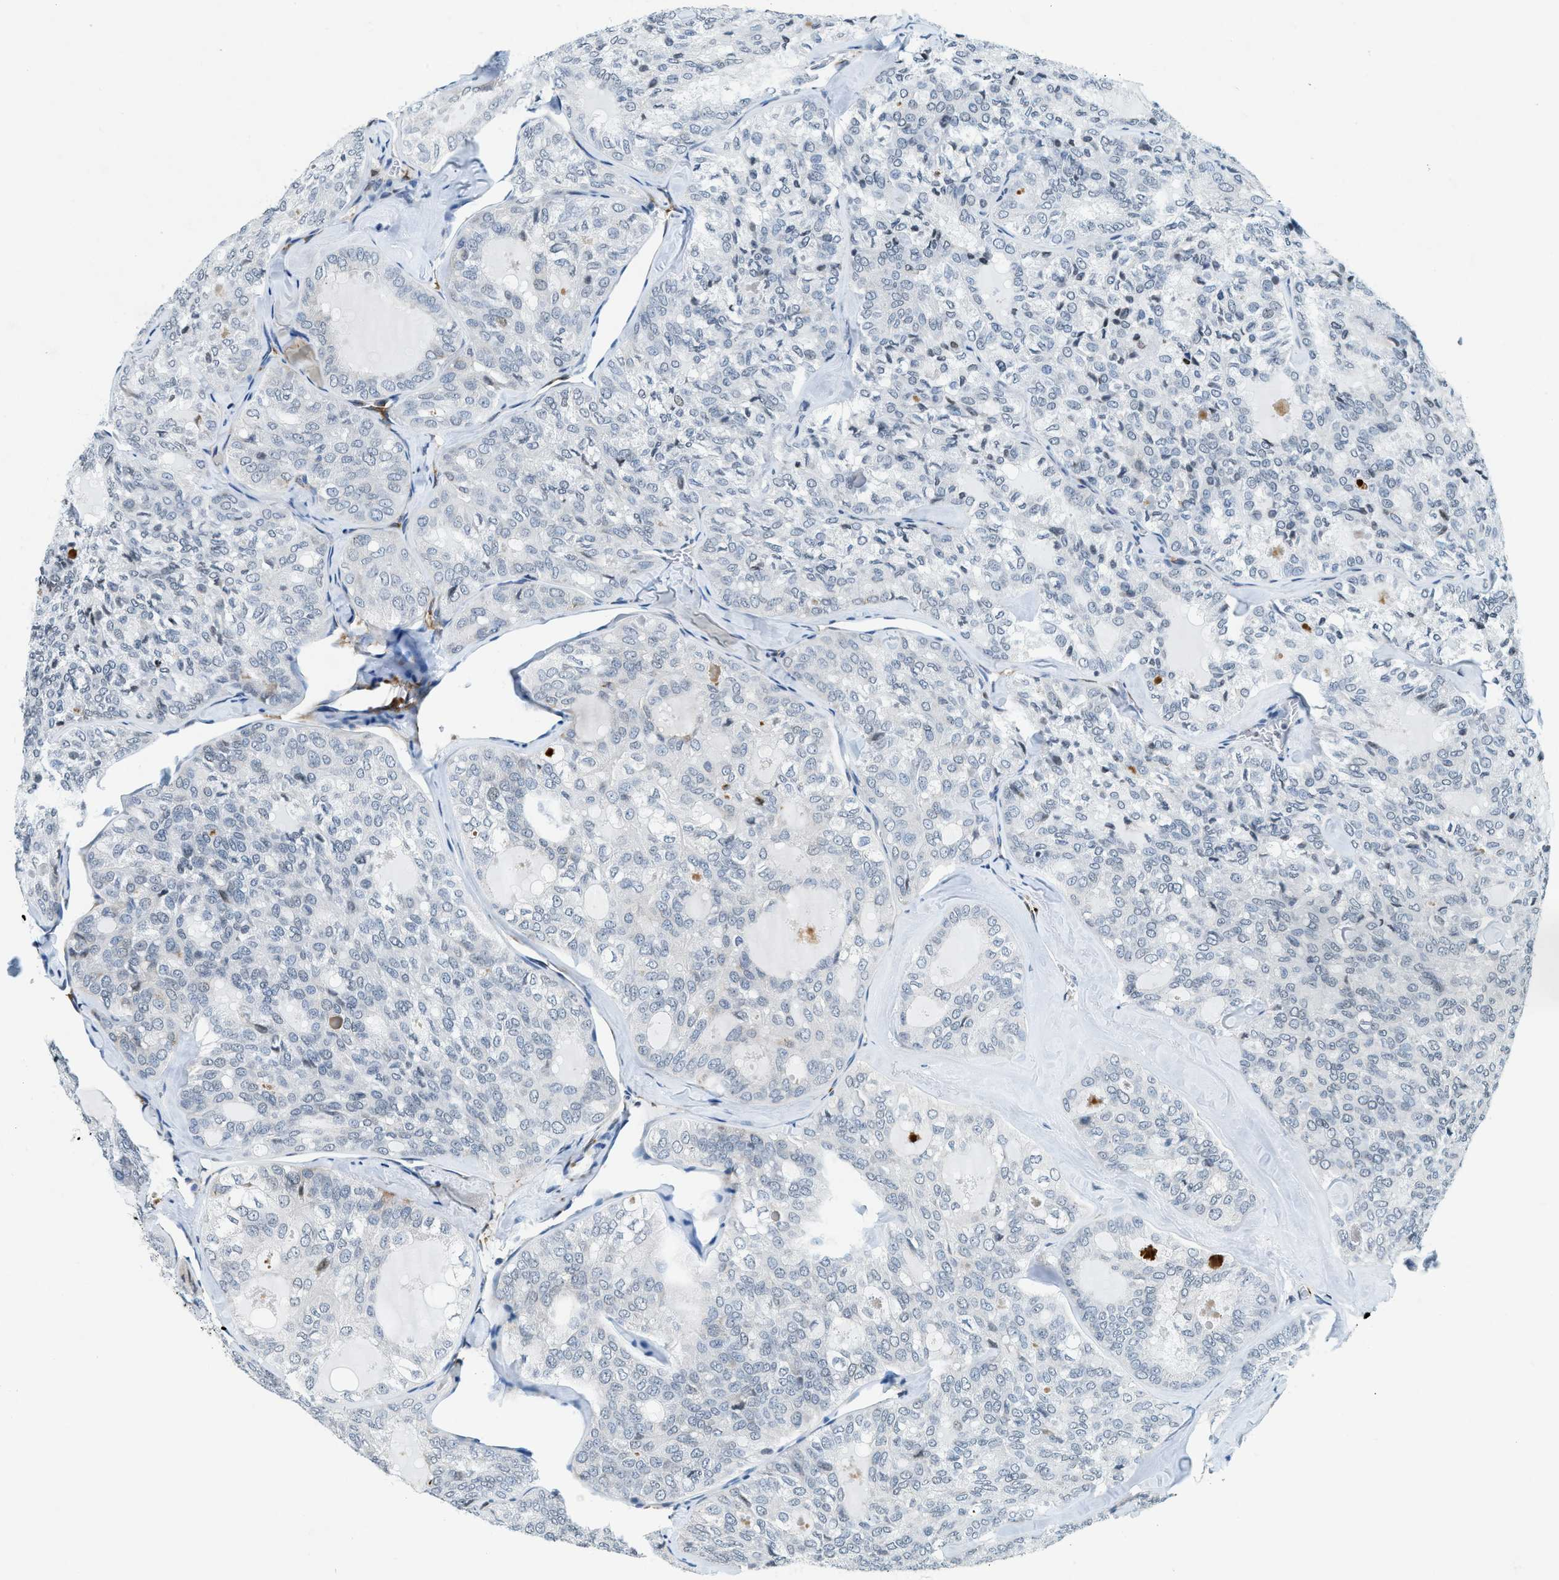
{"staining": {"intensity": "negative", "quantity": "none", "location": "none"}, "tissue": "thyroid cancer", "cell_type": "Tumor cells", "image_type": "cancer", "snomed": [{"axis": "morphology", "description": "Follicular adenoma carcinoma, NOS"}, {"axis": "topography", "description": "Thyroid gland"}], "caption": "Tumor cells show no significant protein positivity in follicular adenoma carcinoma (thyroid).", "gene": "UVRAG", "patient": {"sex": "male", "age": 75}}